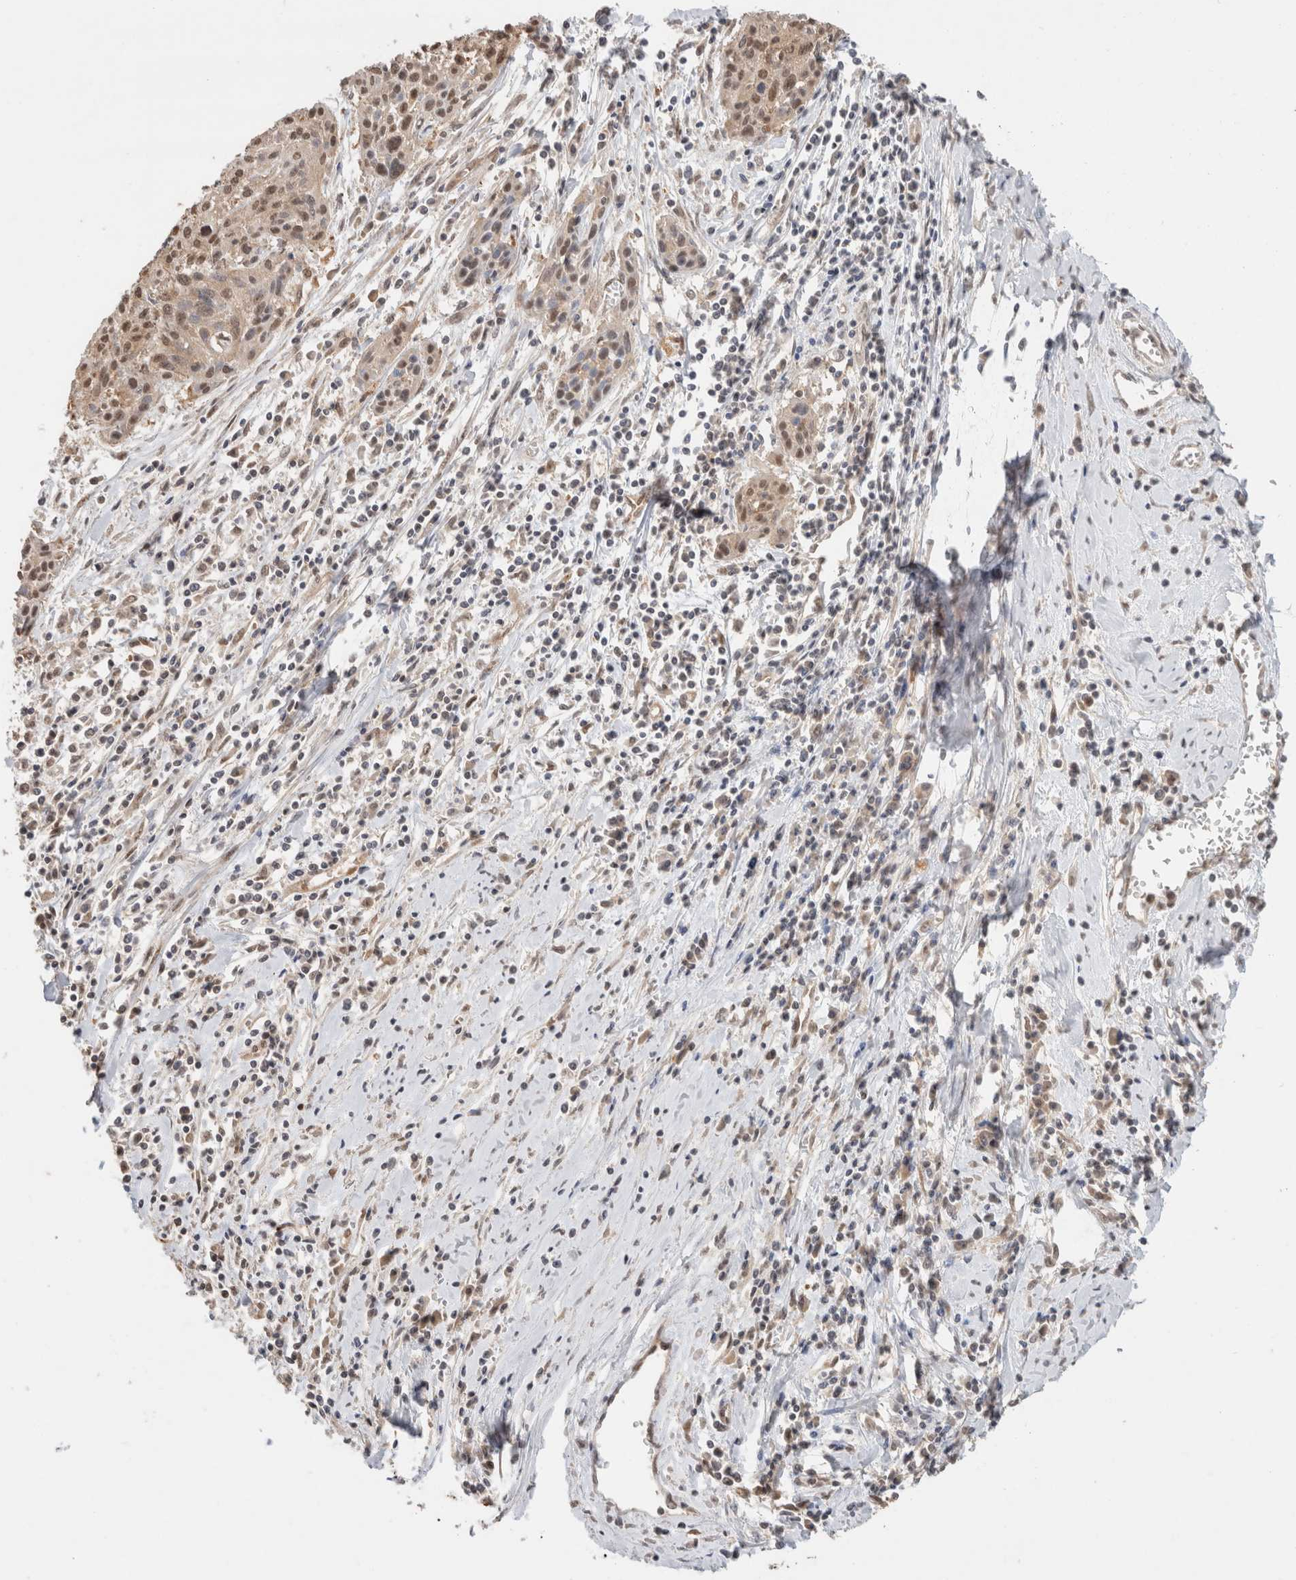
{"staining": {"intensity": "moderate", "quantity": ">75%", "location": "nuclear"}, "tissue": "cervical cancer", "cell_type": "Tumor cells", "image_type": "cancer", "snomed": [{"axis": "morphology", "description": "Squamous cell carcinoma, NOS"}, {"axis": "topography", "description": "Cervix"}], "caption": "Protein expression analysis of human cervical squamous cell carcinoma reveals moderate nuclear expression in about >75% of tumor cells.", "gene": "CA13", "patient": {"sex": "female", "age": 51}}